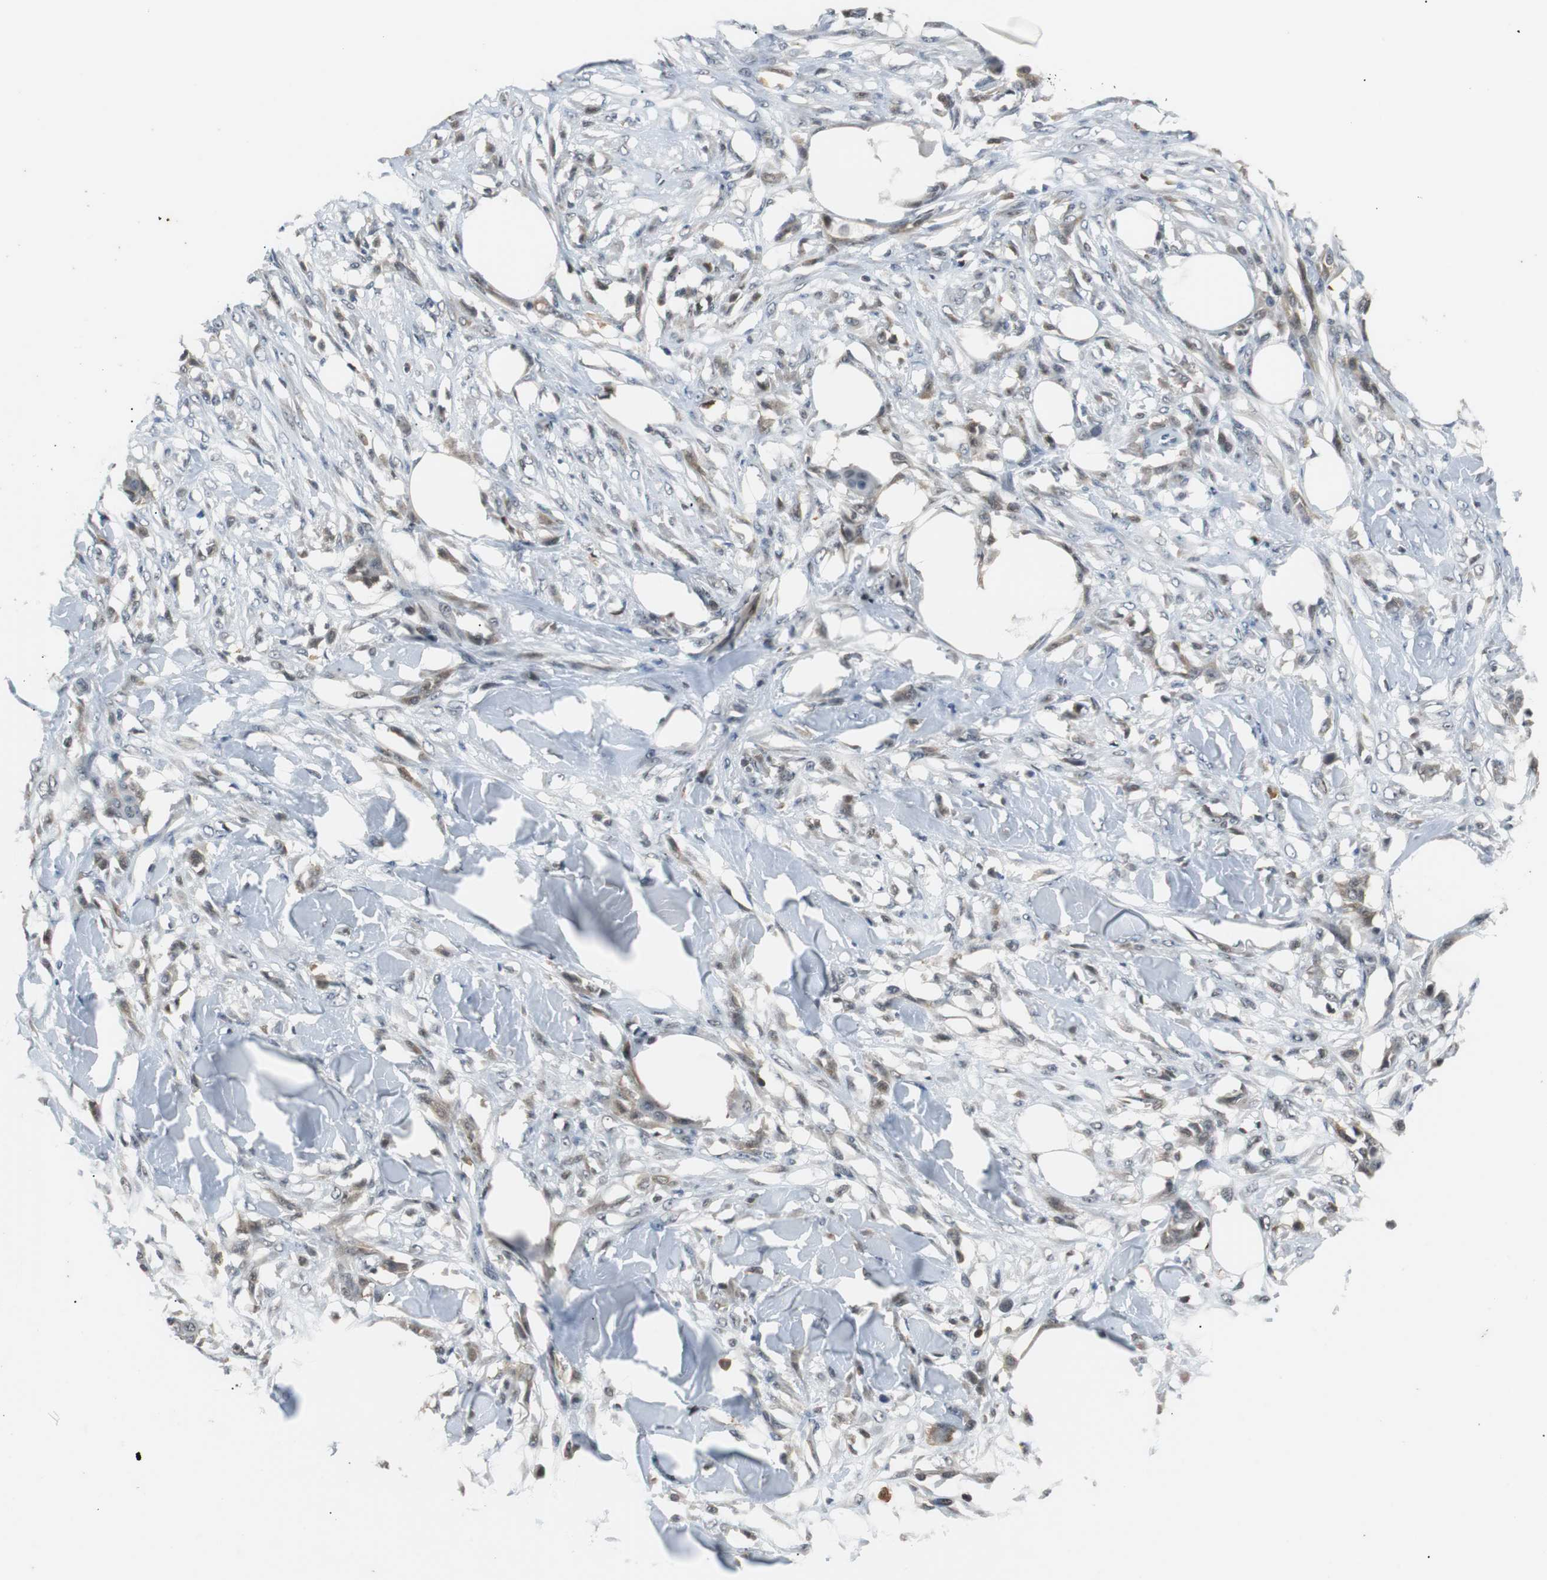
{"staining": {"intensity": "weak", "quantity": "25%-75%", "location": "cytoplasmic/membranous,nuclear"}, "tissue": "skin cancer", "cell_type": "Tumor cells", "image_type": "cancer", "snomed": [{"axis": "morphology", "description": "Normal tissue, NOS"}, {"axis": "morphology", "description": "Squamous cell carcinoma, NOS"}, {"axis": "topography", "description": "Skin"}], "caption": "Squamous cell carcinoma (skin) tissue reveals weak cytoplasmic/membranous and nuclear positivity in about 25%-75% of tumor cells", "gene": "SIRT1", "patient": {"sex": "female", "age": 59}}